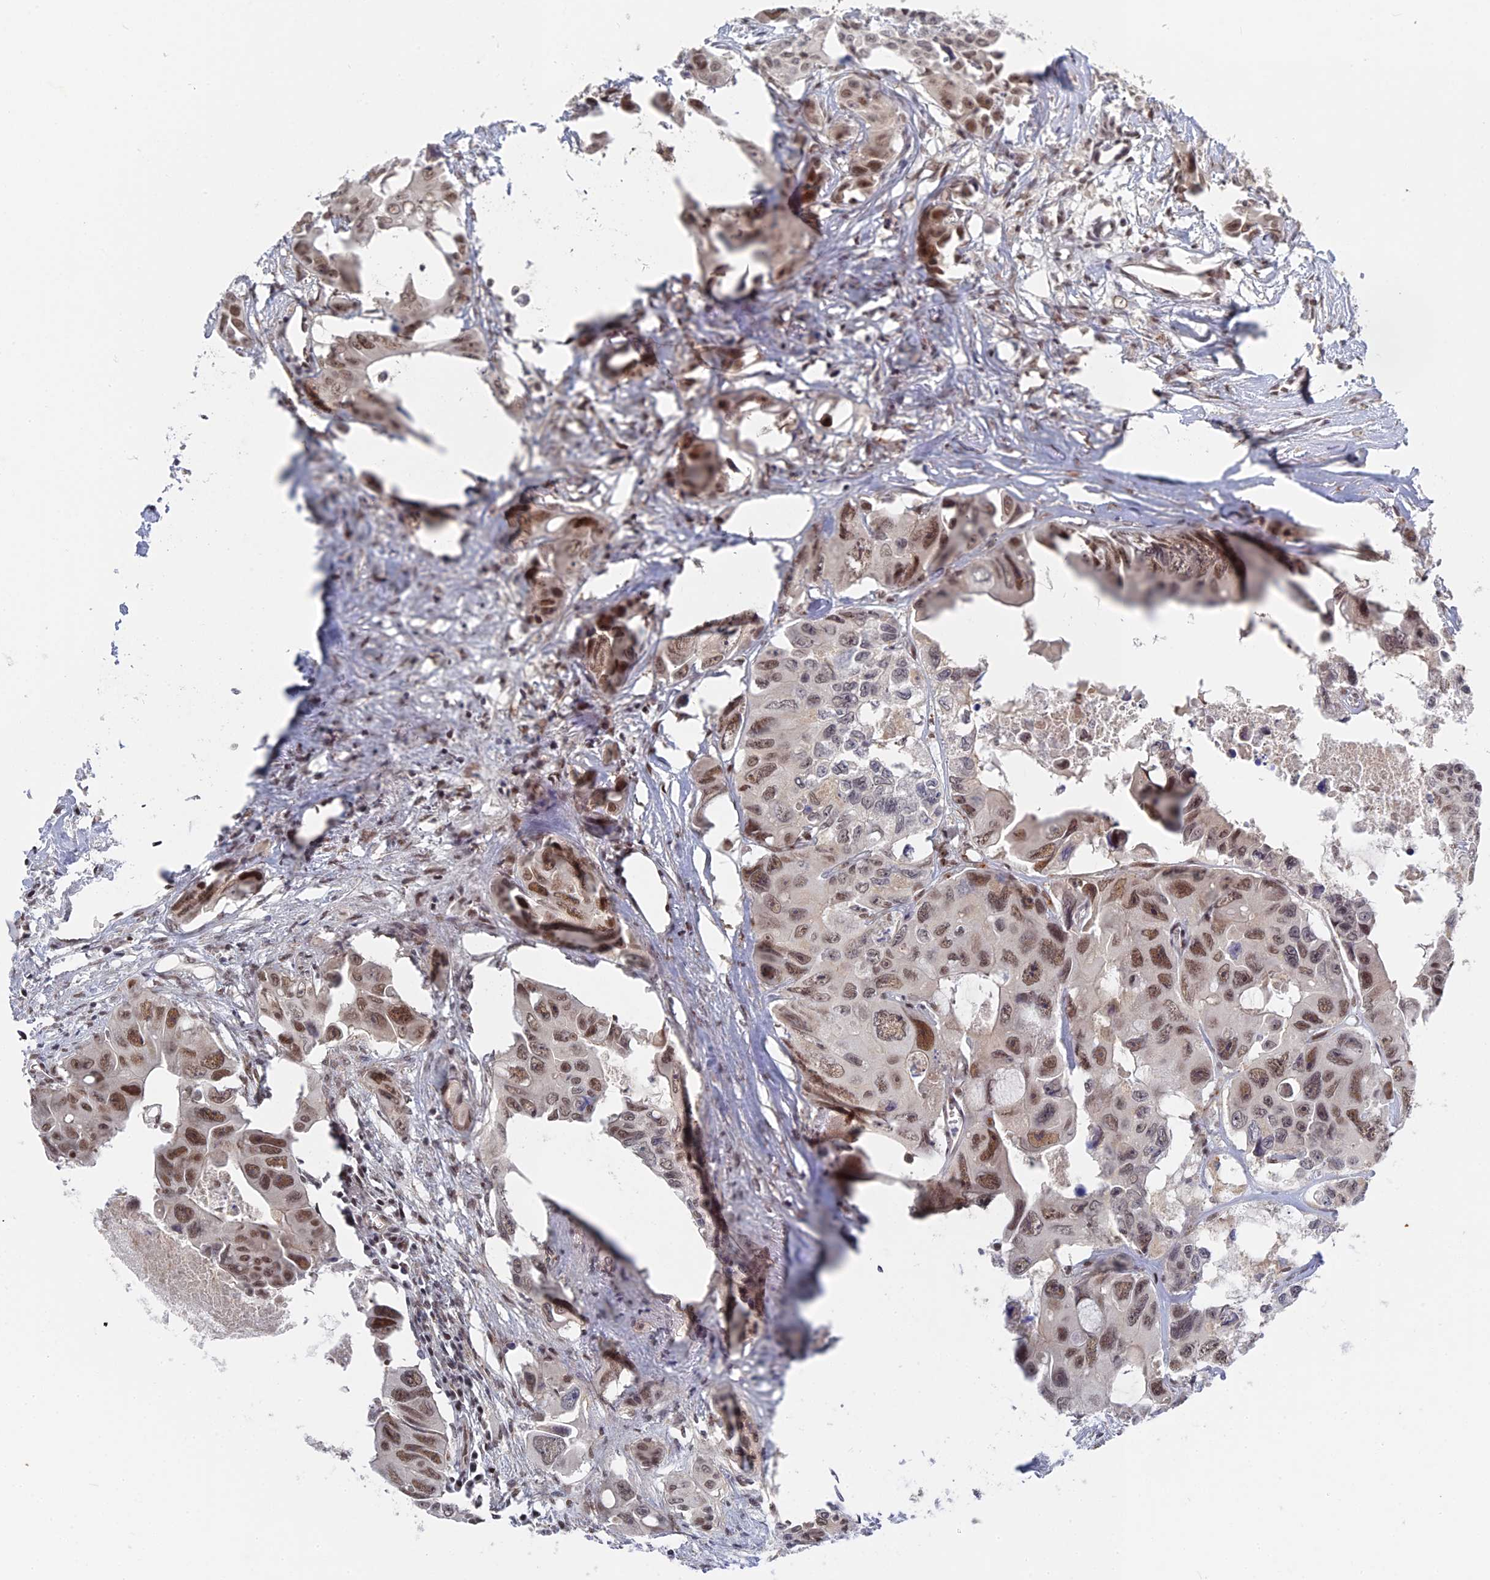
{"staining": {"intensity": "moderate", "quantity": ">75%", "location": "nuclear"}, "tissue": "colorectal cancer", "cell_type": "Tumor cells", "image_type": "cancer", "snomed": [{"axis": "morphology", "description": "Adenocarcinoma, NOS"}, {"axis": "topography", "description": "Rectum"}], "caption": "A brown stain highlights moderate nuclear positivity of a protein in colorectal cancer (adenocarcinoma) tumor cells.", "gene": "CCDC85A", "patient": {"sex": "male", "age": 87}}